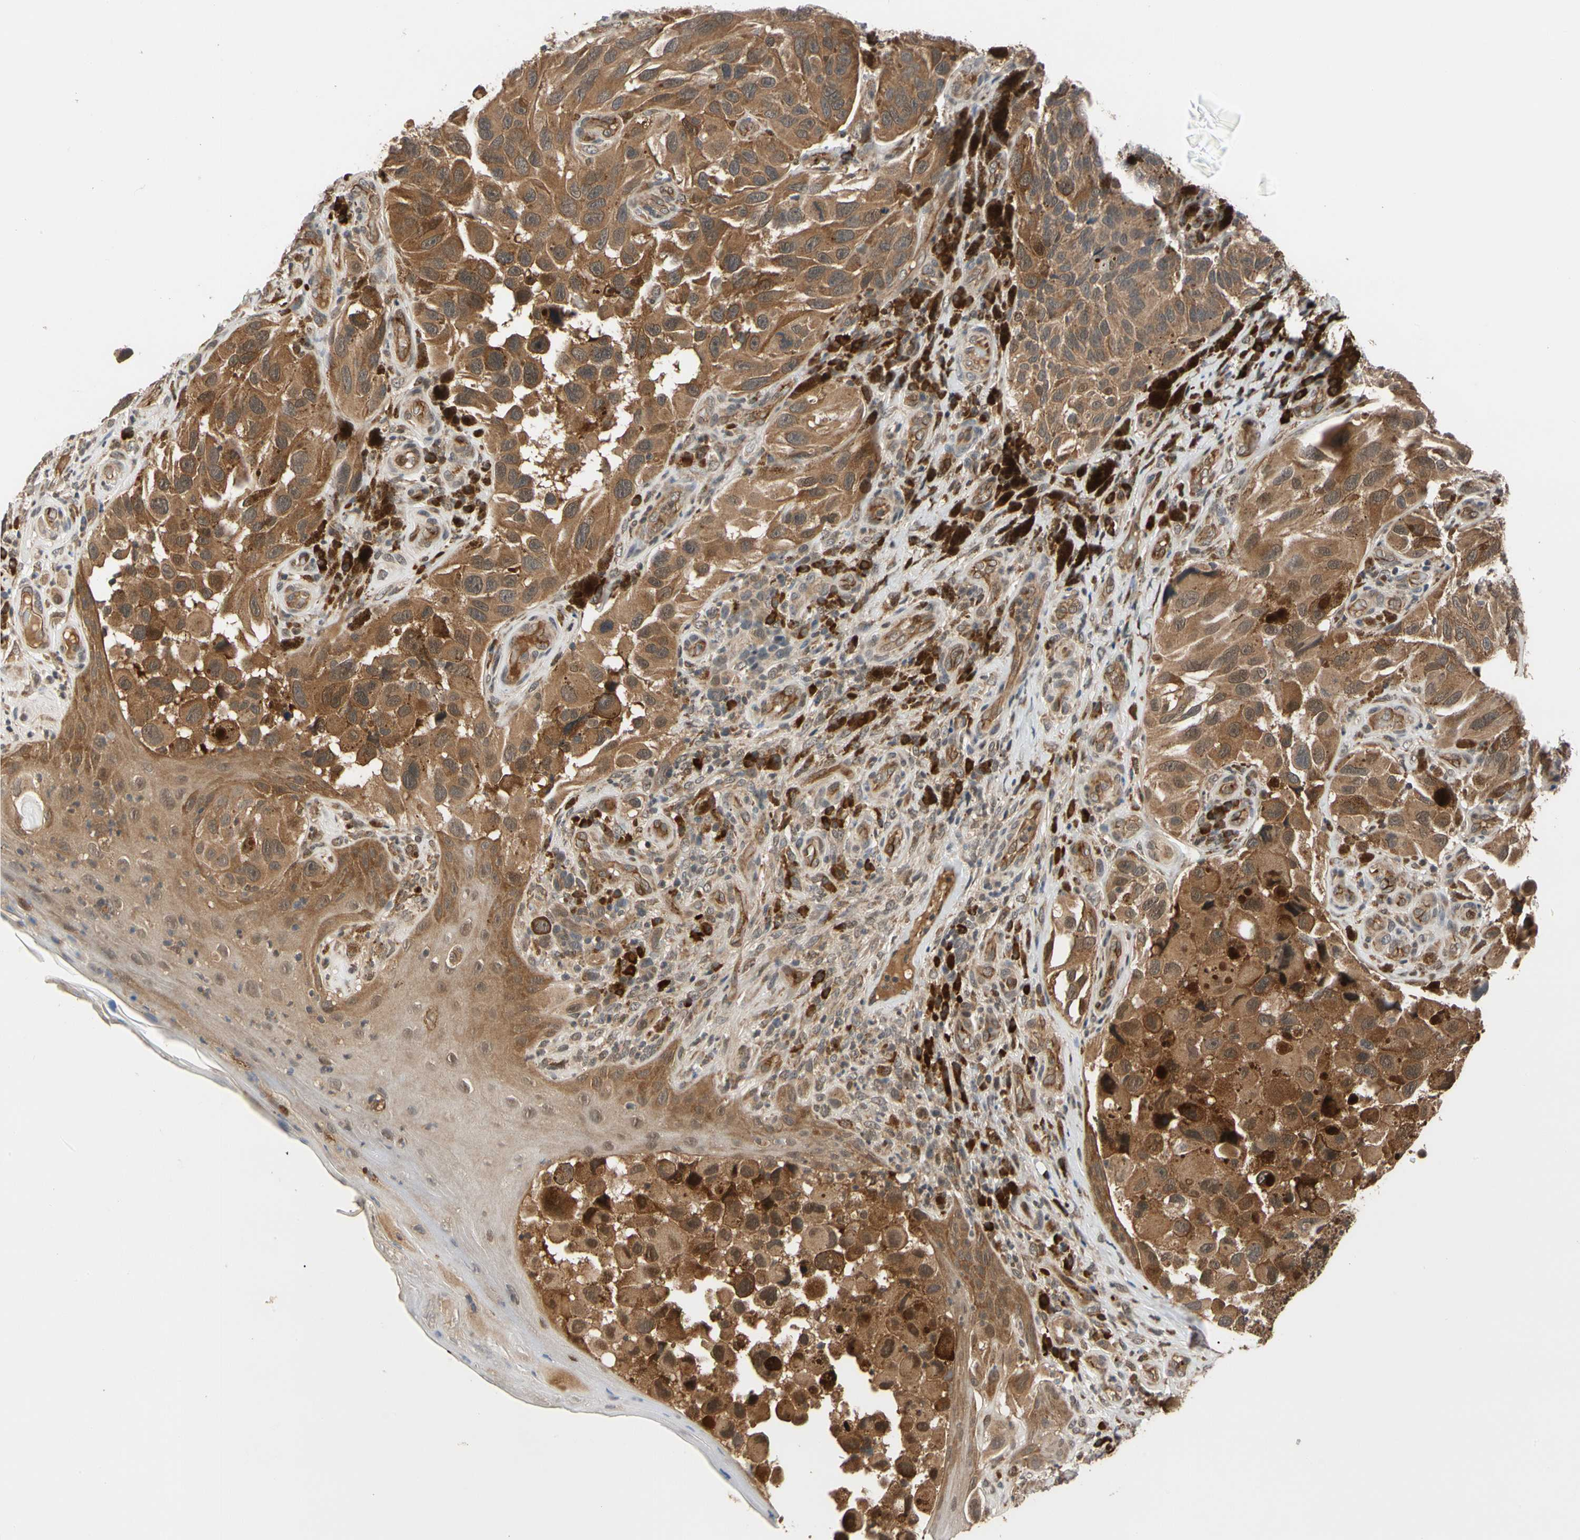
{"staining": {"intensity": "moderate", "quantity": ">75%", "location": "cytoplasmic/membranous"}, "tissue": "melanoma", "cell_type": "Tumor cells", "image_type": "cancer", "snomed": [{"axis": "morphology", "description": "Malignant melanoma, NOS"}, {"axis": "topography", "description": "Skin"}], "caption": "Immunohistochemistry (DAB (3,3'-diaminobenzidine)) staining of malignant melanoma reveals moderate cytoplasmic/membranous protein positivity in about >75% of tumor cells.", "gene": "CYTIP", "patient": {"sex": "female", "age": 73}}